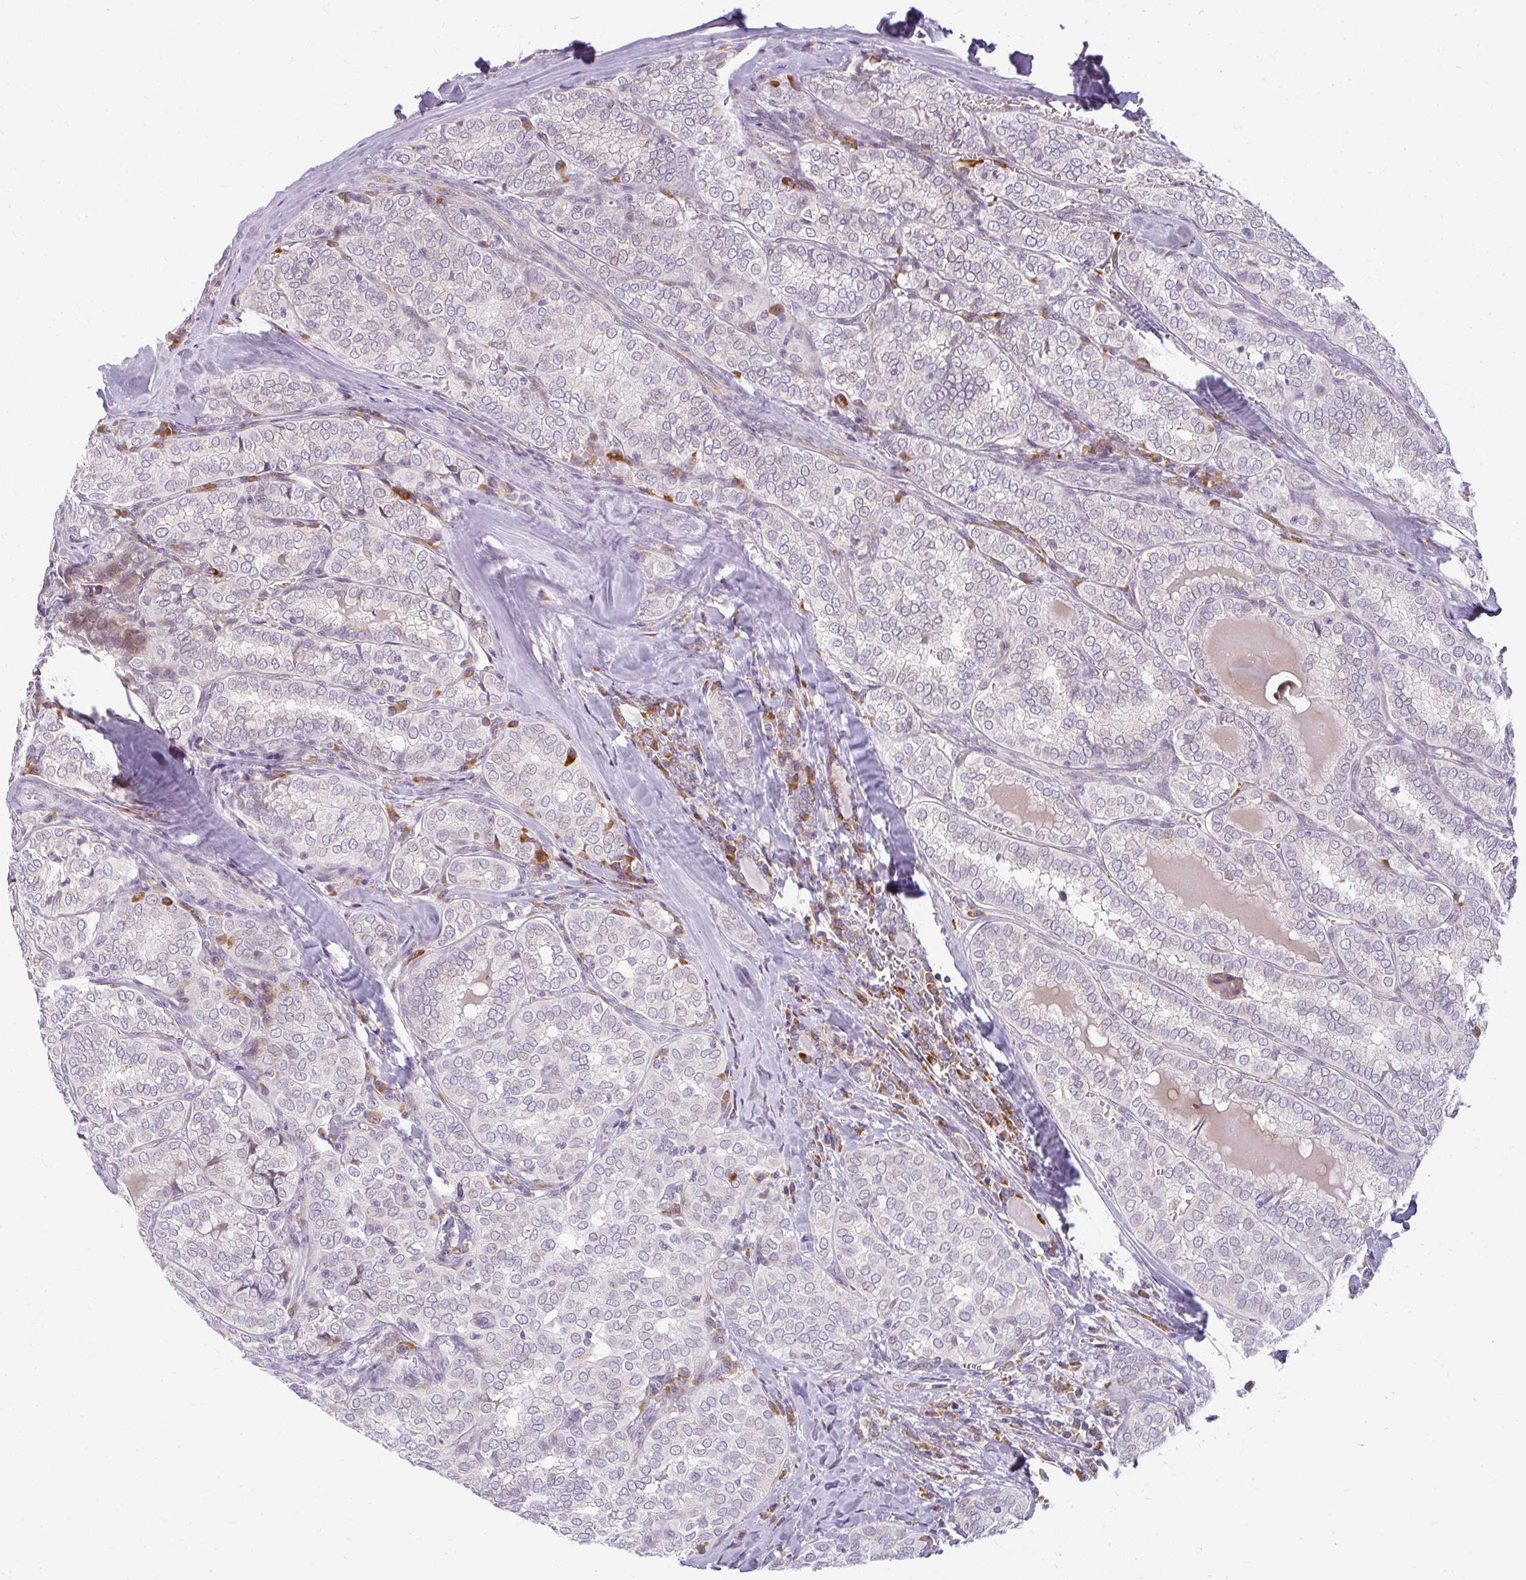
{"staining": {"intensity": "negative", "quantity": "none", "location": "none"}, "tissue": "thyroid cancer", "cell_type": "Tumor cells", "image_type": "cancer", "snomed": [{"axis": "morphology", "description": "Papillary adenocarcinoma, NOS"}, {"axis": "topography", "description": "Thyroid gland"}], "caption": "A micrograph of thyroid cancer stained for a protein shows no brown staining in tumor cells. (DAB (3,3'-diaminobenzidine) immunohistochemistry with hematoxylin counter stain).", "gene": "ZFYVE26", "patient": {"sex": "female", "age": 30}}